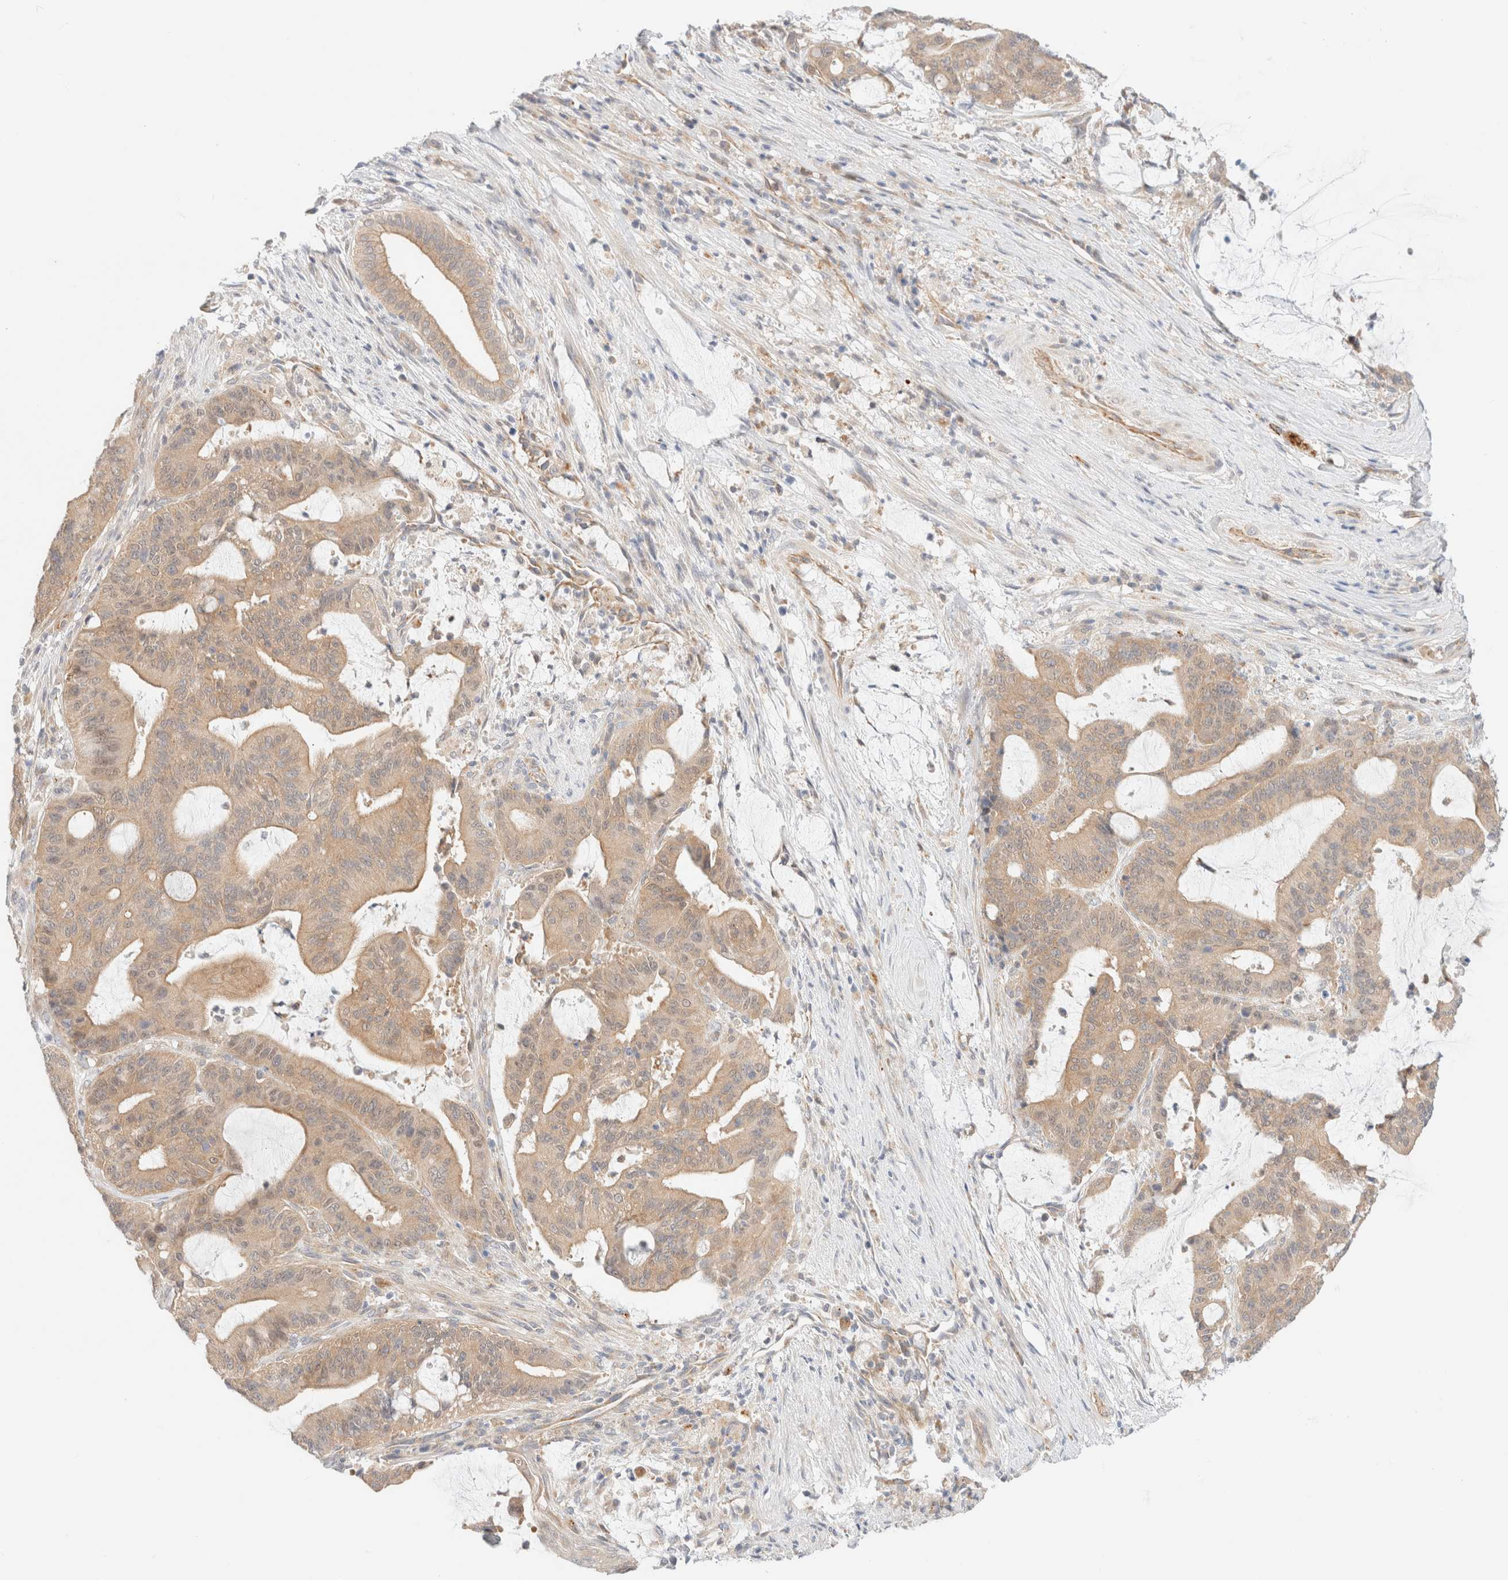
{"staining": {"intensity": "weak", "quantity": ">75%", "location": "cytoplasmic/membranous"}, "tissue": "liver cancer", "cell_type": "Tumor cells", "image_type": "cancer", "snomed": [{"axis": "morphology", "description": "Normal tissue, NOS"}, {"axis": "morphology", "description": "Cholangiocarcinoma"}, {"axis": "topography", "description": "Liver"}, {"axis": "topography", "description": "Peripheral nerve tissue"}], "caption": "This histopathology image reveals liver cancer stained with IHC to label a protein in brown. The cytoplasmic/membranous of tumor cells show weak positivity for the protein. Nuclei are counter-stained blue.", "gene": "UNC13B", "patient": {"sex": "female", "age": 73}}